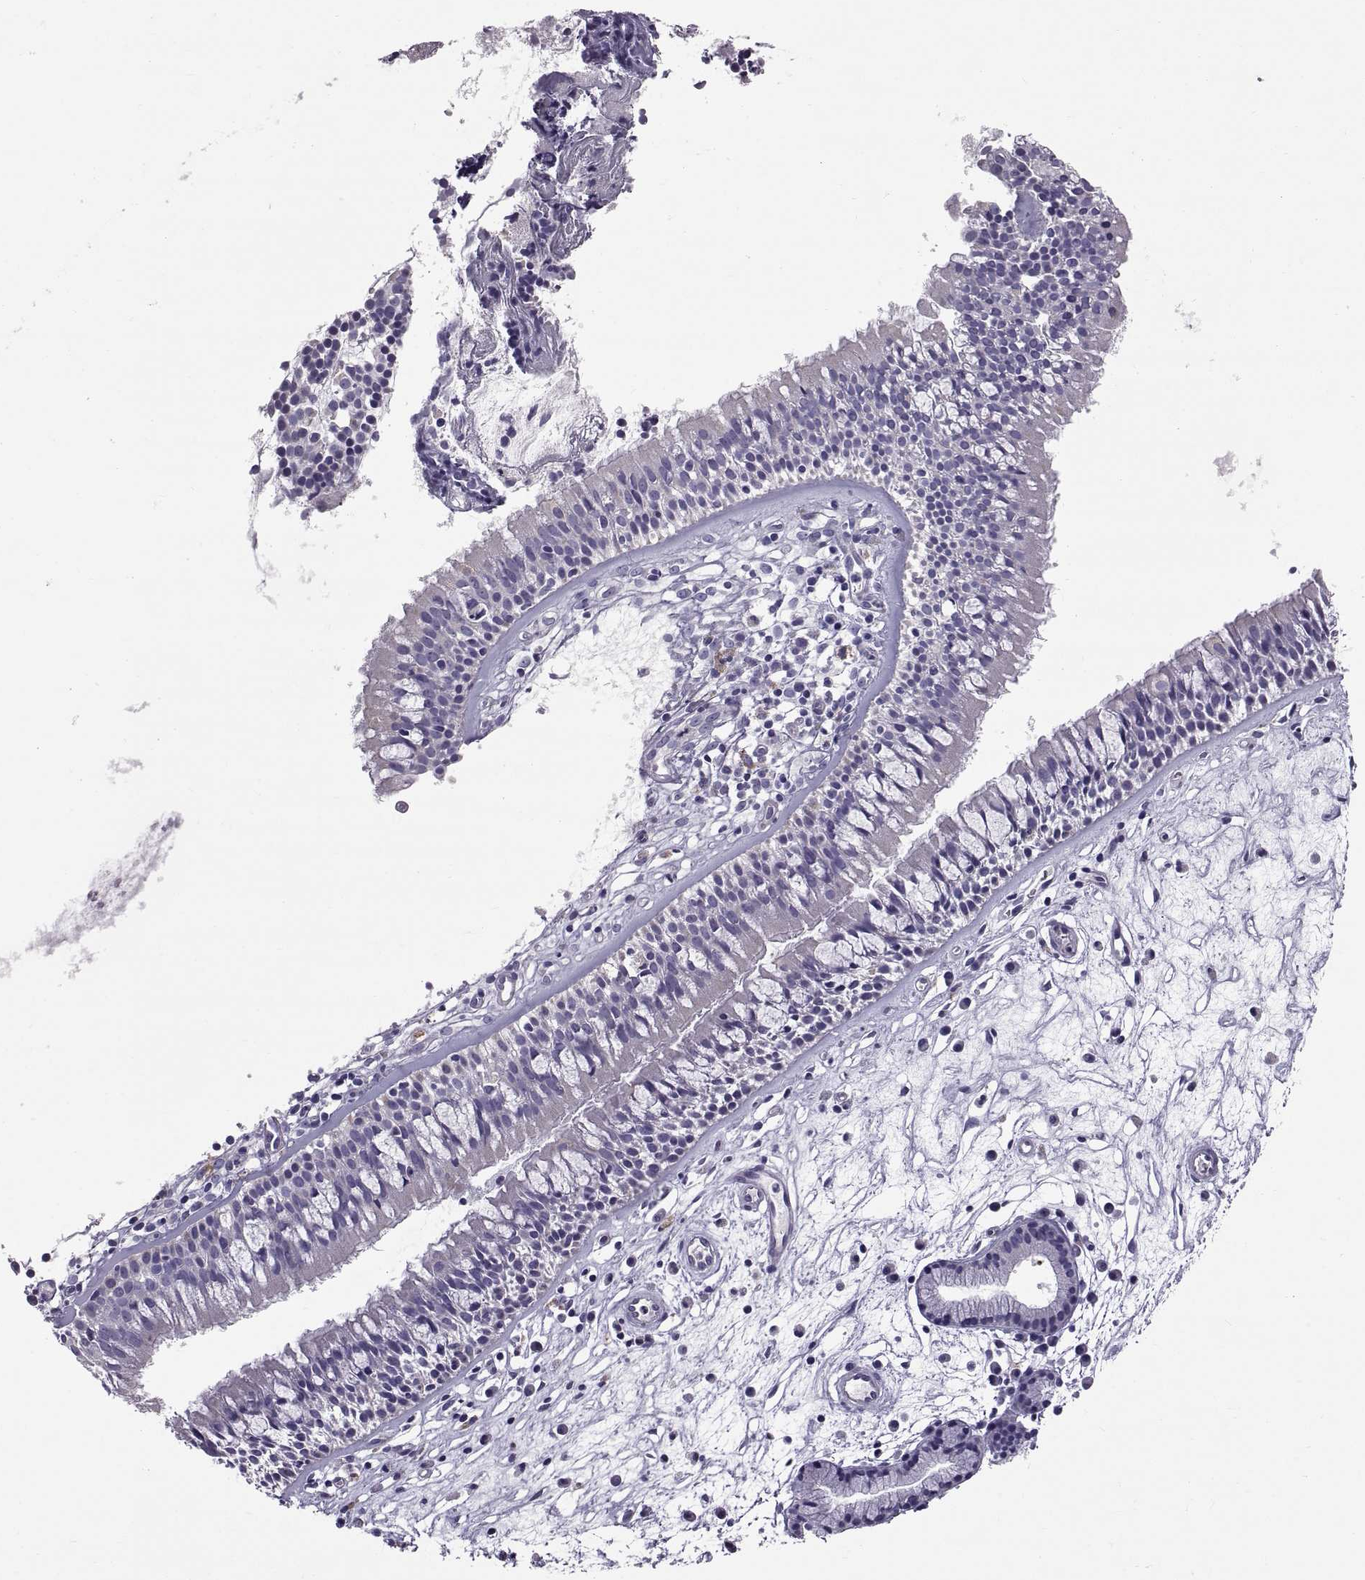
{"staining": {"intensity": "negative", "quantity": "none", "location": "none"}, "tissue": "nasopharynx", "cell_type": "Respiratory epithelial cells", "image_type": "normal", "snomed": [{"axis": "morphology", "description": "Normal tissue, NOS"}, {"axis": "topography", "description": "Nasopharynx"}], "caption": "IHC image of unremarkable nasopharynx: human nasopharynx stained with DAB (3,3'-diaminobenzidine) exhibits no significant protein positivity in respiratory epithelial cells.", "gene": "ARSL", "patient": {"sex": "female", "age": 68}}